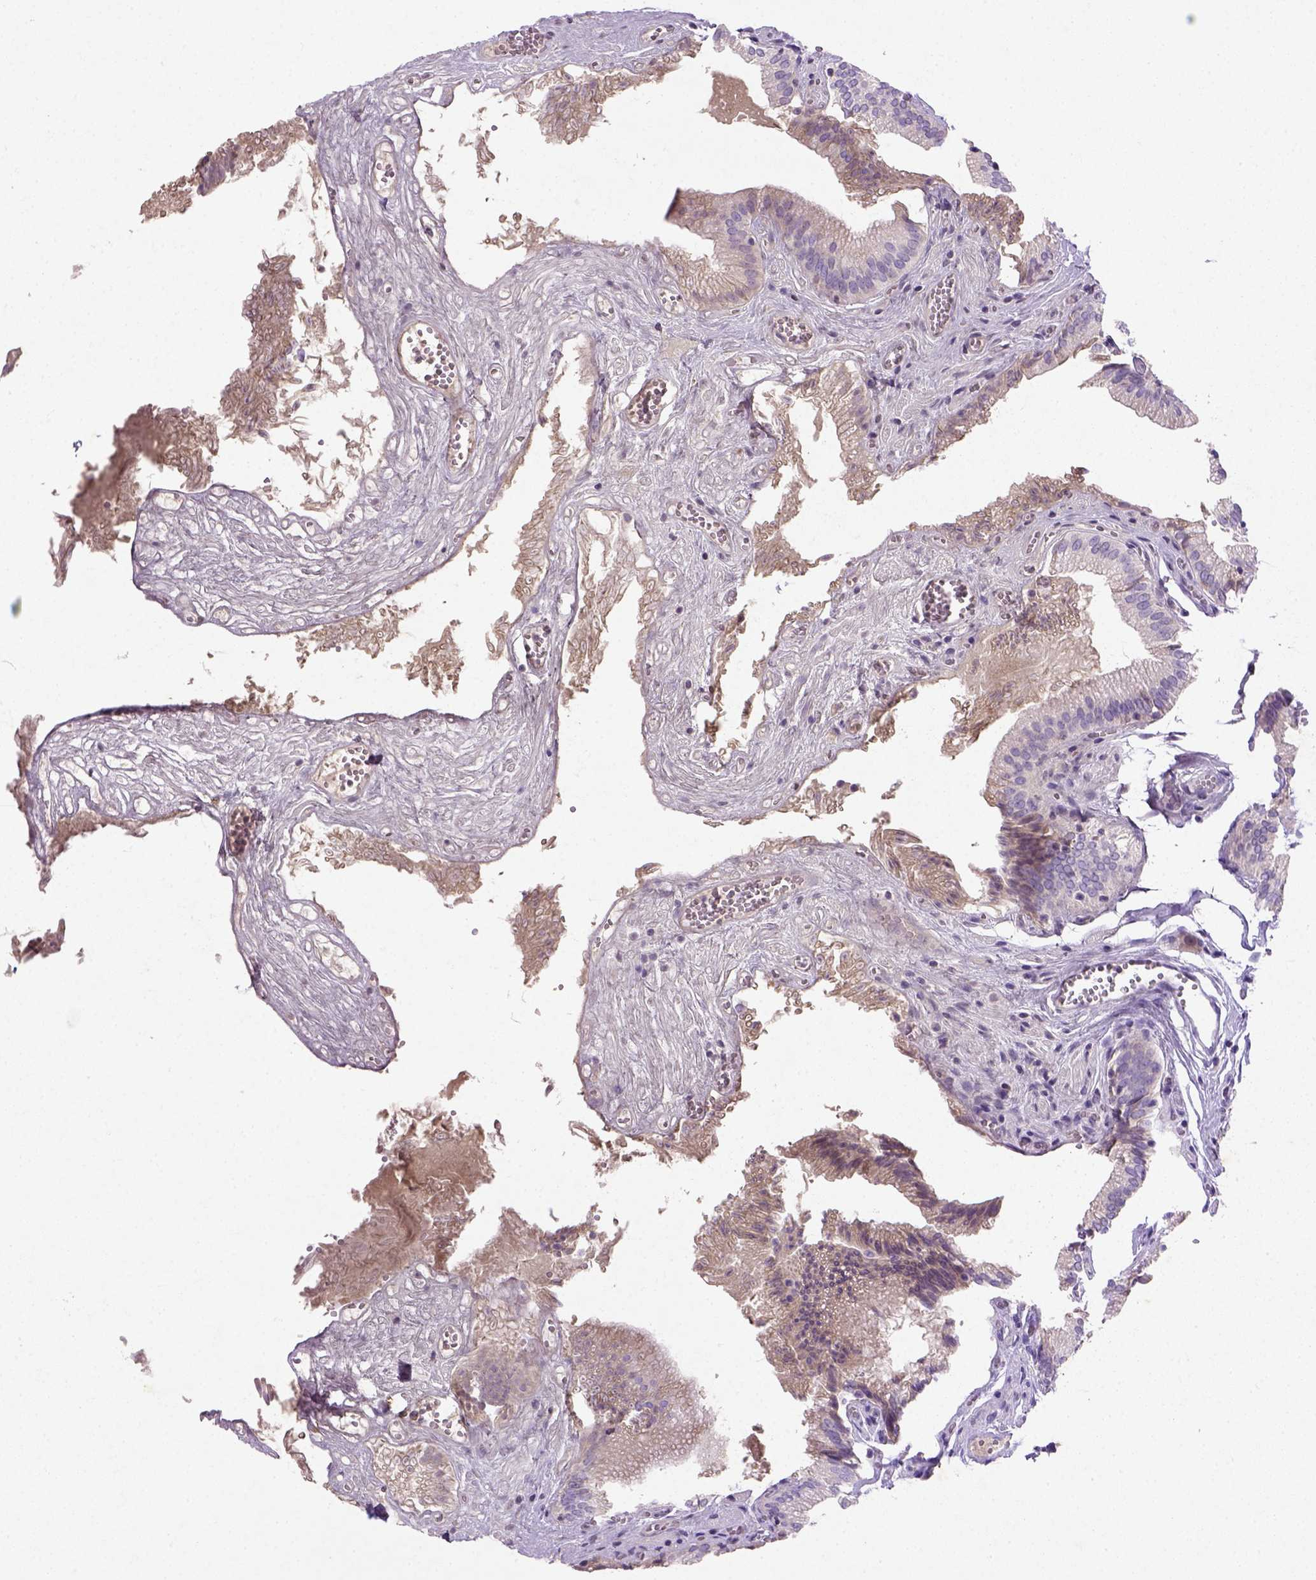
{"staining": {"intensity": "negative", "quantity": "none", "location": "none"}, "tissue": "gallbladder", "cell_type": "Glandular cells", "image_type": "normal", "snomed": [{"axis": "morphology", "description": "Normal tissue, NOS"}, {"axis": "topography", "description": "Gallbladder"}, {"axis": "topography", "description": "Peripheral nerve tissue"}], "caption": "An image of gallbladder stained for a protein shows no brown staining in glandular cells. Brightfield microscopy of IHC stained with DAB (3,3'-diaminobenzidine) (brown) and hematoxylin (blue), captured at high magnification.", "gene": "NUDT2", "patient": {"sex": "male", "age": 17}}